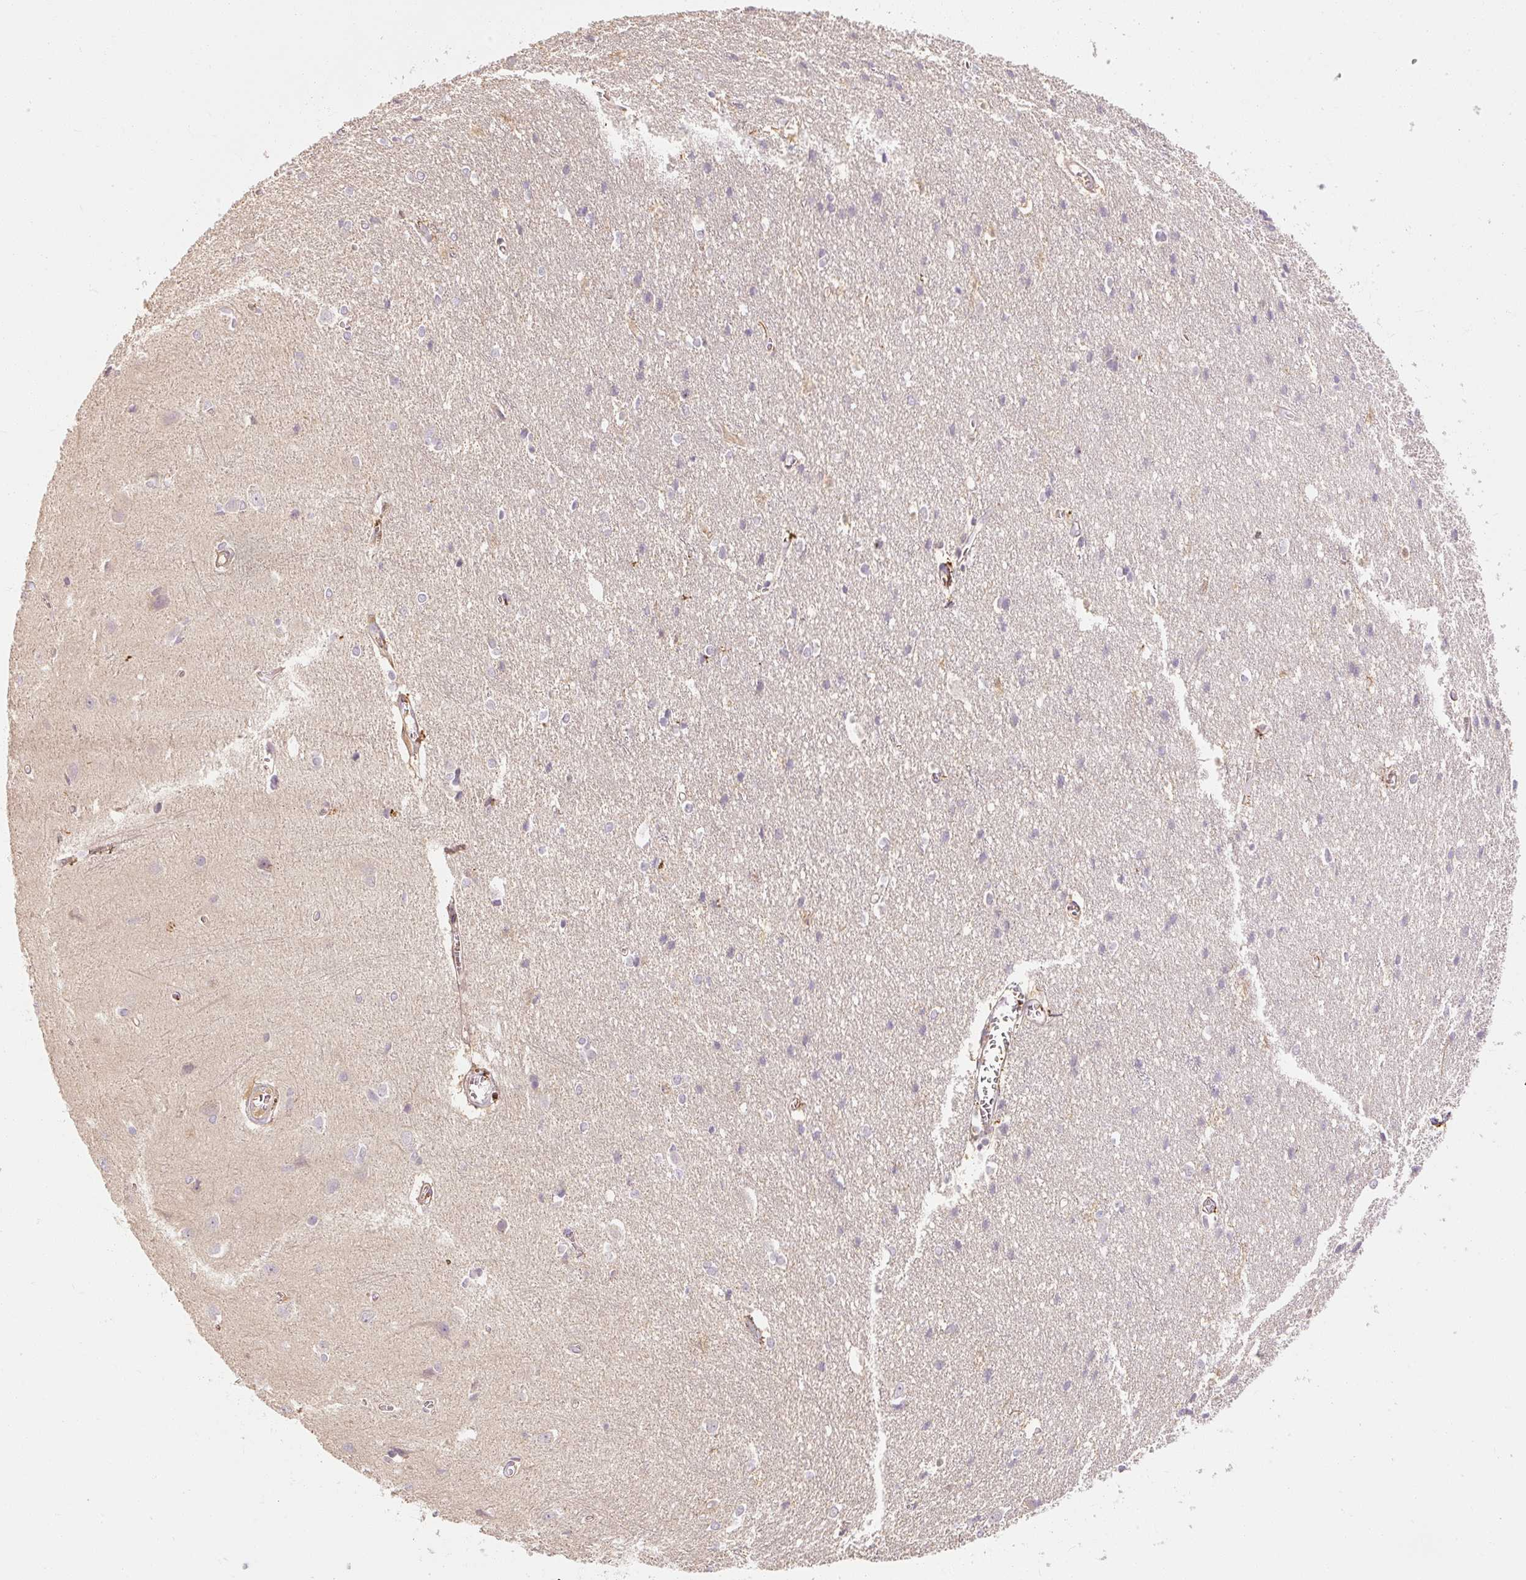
{"staining": {"intensity": "negative", "quantity": "none", "location": "none"}, "tissue": "cerebral cortex", "cell_type": "Endothelial cells", "image_type": "normal", "snomed": [{"axis": "morphology", "description": "Normal tissue, NOS"}, {"axis": "topography", "description": "Cerebral cortex"}], "caption": "A high-resolution image shows immunohistochemistry (IHC) staining of benign cerebral cortex, which displays no significant staining in endothelial cells.", "gene": "RB1CC1", "patient": {"sex": "male", "age": 37}}